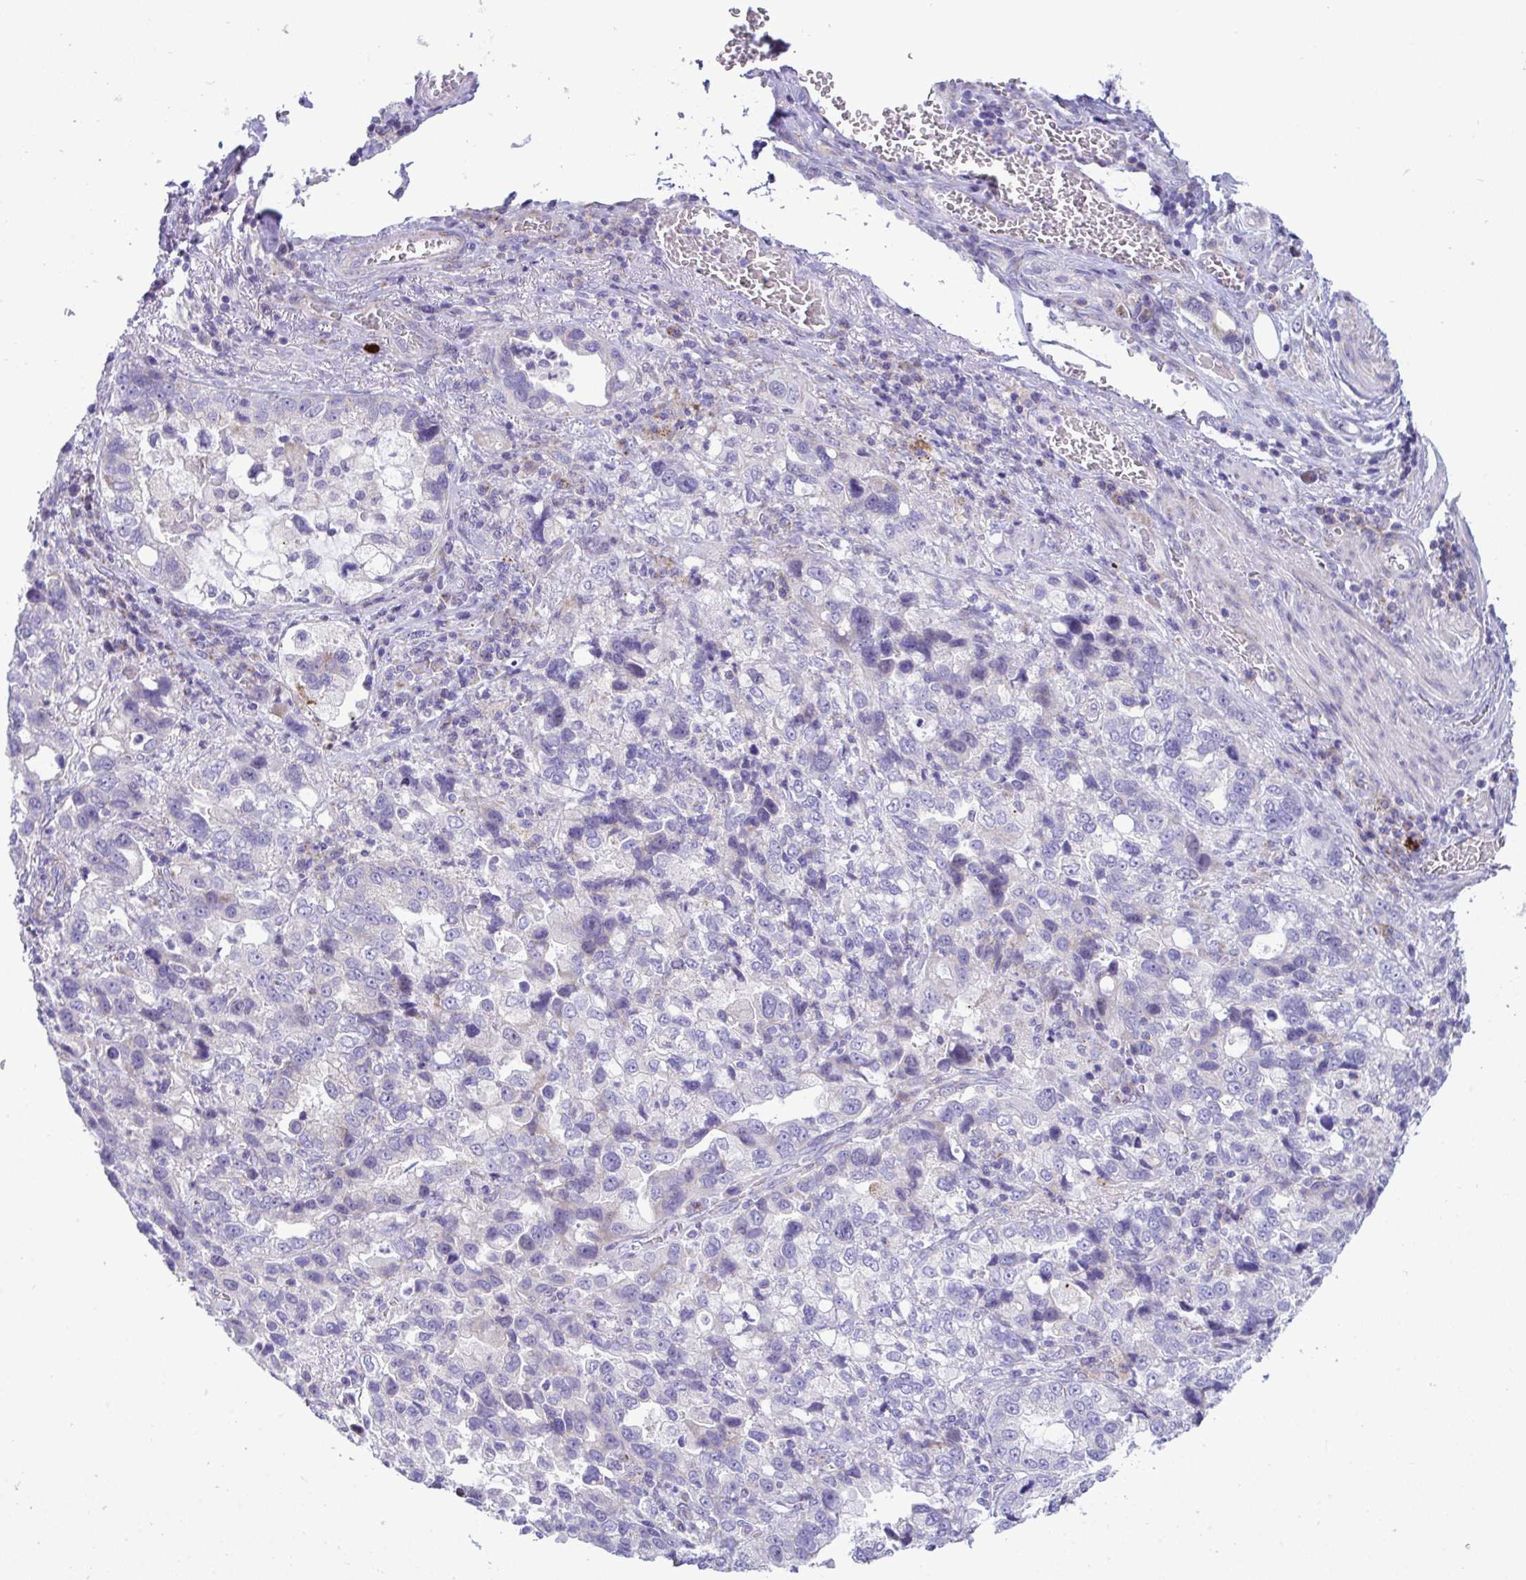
{"staining": {"intensity": "negative", "quantity": "none", "location": "none"}, "tissue": "stomach cancer", "cell_type": "Tumor cells", "image_type": "cancer", "snomed": [{"axis": "morphology", "description": "Adenocarcinoma, NOS"}, {"axis": "topography", "description": "Stomach, upper"}], "caption": "Stomach cancer was stained to show a protein in brown. There is no significant staining in tumor cells.", "gene": "DTX3", "patient": {"sex": "female", "age": 81}}